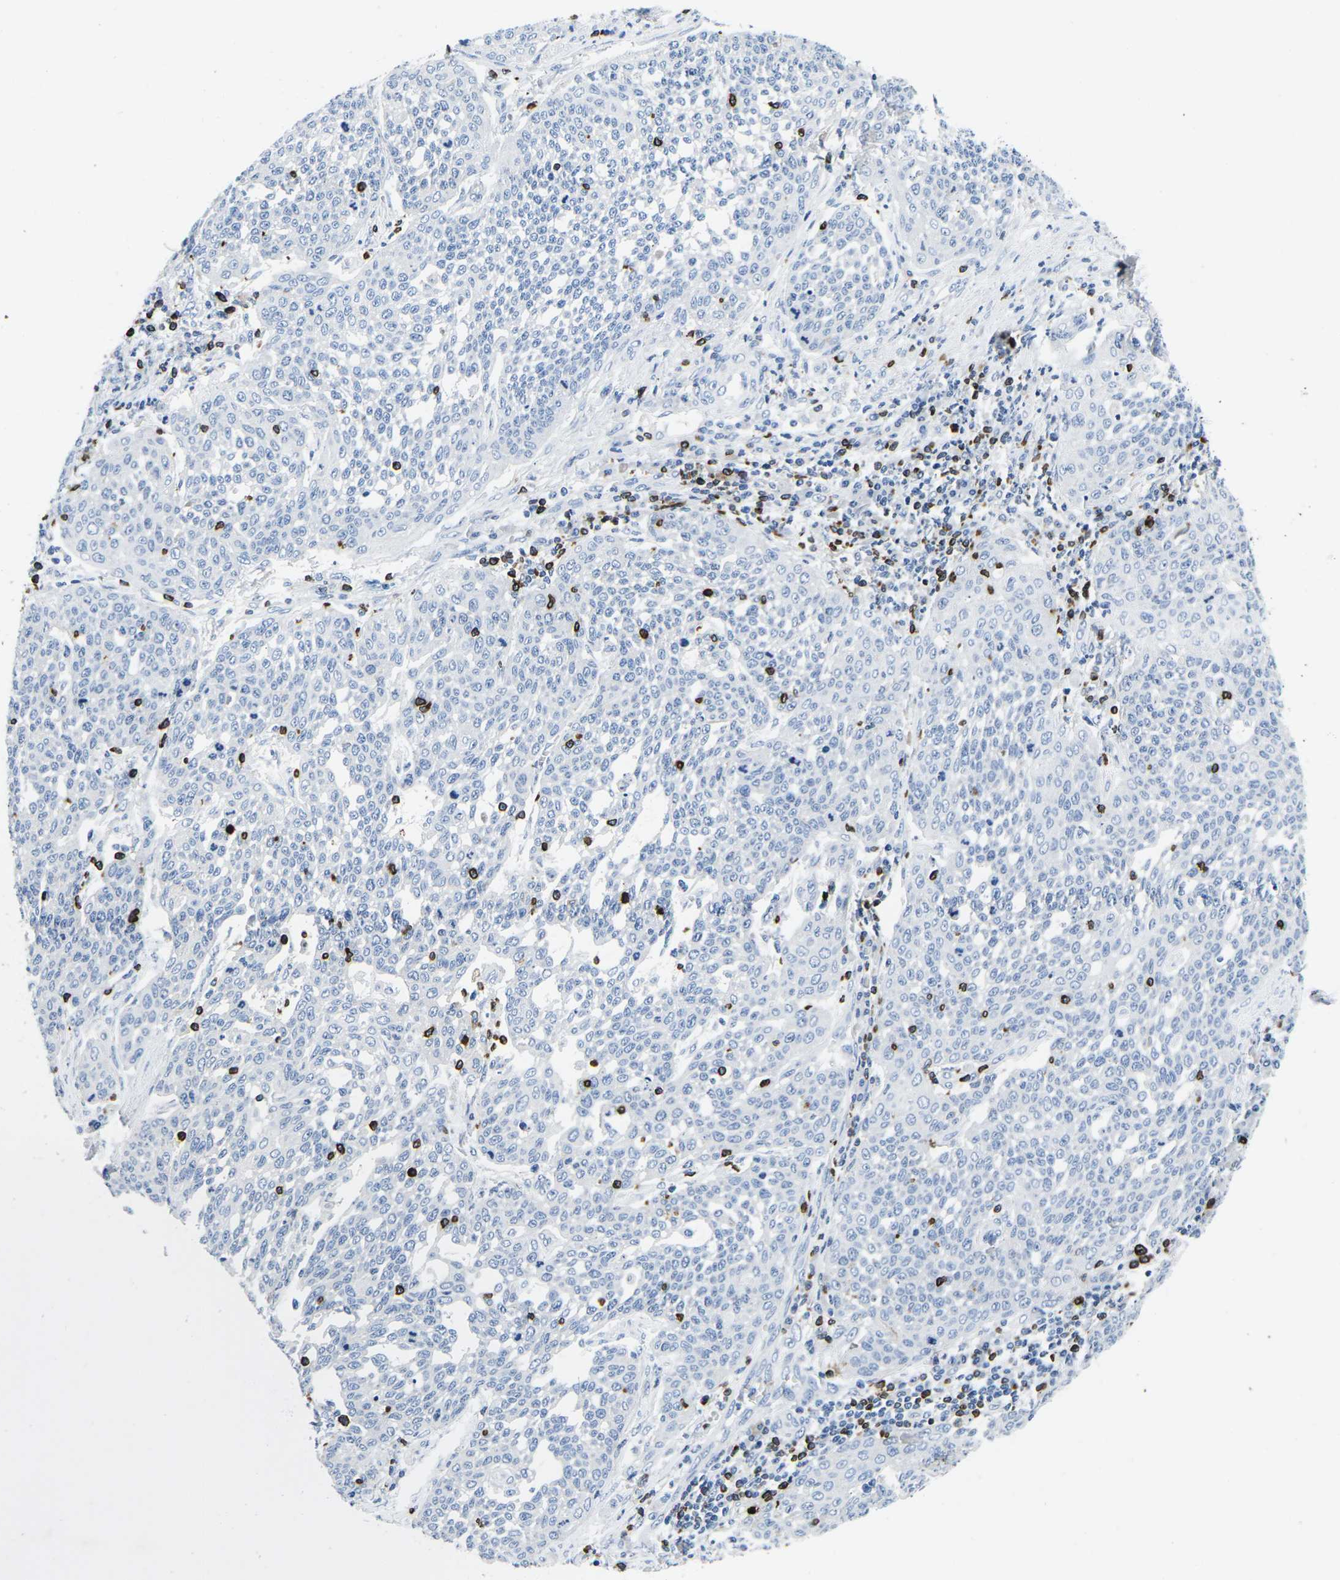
{"staining": {"intensity": "negative", "quantity": "none", "location": "none"}, "tissue": "cervical cancer", "cell_type": "Tumor cells", "image_type": "cancer", "snomed": [{"axis": "morphology", "description": "Squamous cell carcinoma, NOS"}, {"axis": "topography", "description": "Cervix"}], "caption": "Tumor cells show no significant positivity in cervical squamous cell carcinoma.", "gene": "CTSW", "patient": {"sex": "female", "age": 34}}